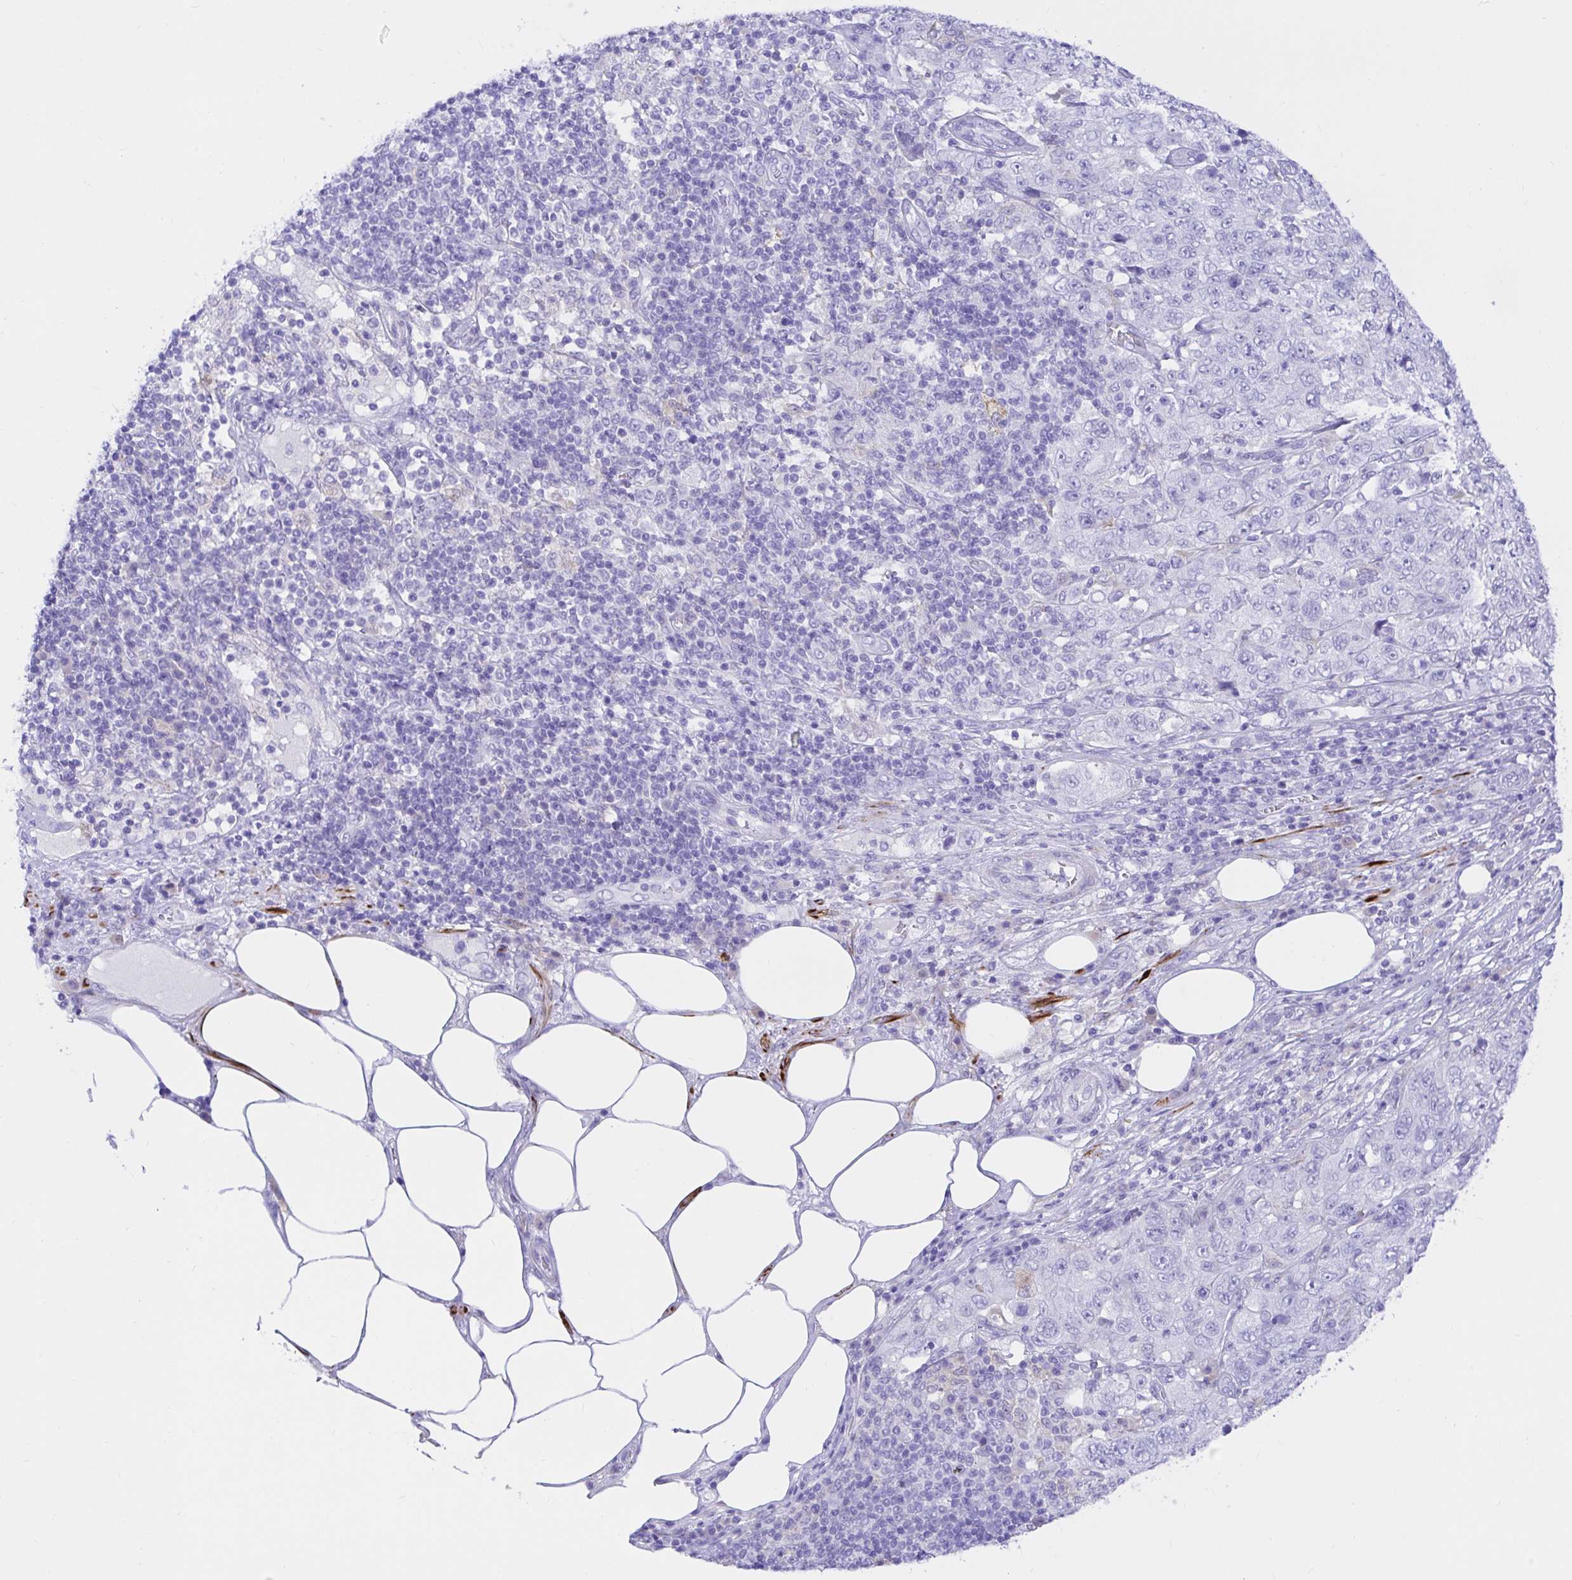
{"staining": {"intensity": "negative", "quantity": "none", "location": "none"}, "tissue": "pancreatic cancer", "cell_type": "Tumor cells", "image_type": "cancer", "snomed": [{"axis": "morphology", "description": "Adenocarcinoma, NOS"}, {"axis": "topography", "description": "Pancreas"}], "caption": "Tumor cells are negative for brown protein staining in adenocarcinoma (pancreatic). (DAB (3,3'-diaminobenzidine) immunohistochemistry visualized using brightfield microscopy, high magnification).", "gene": "BACE2", "patient": {"sex": "male", "age": 68}}